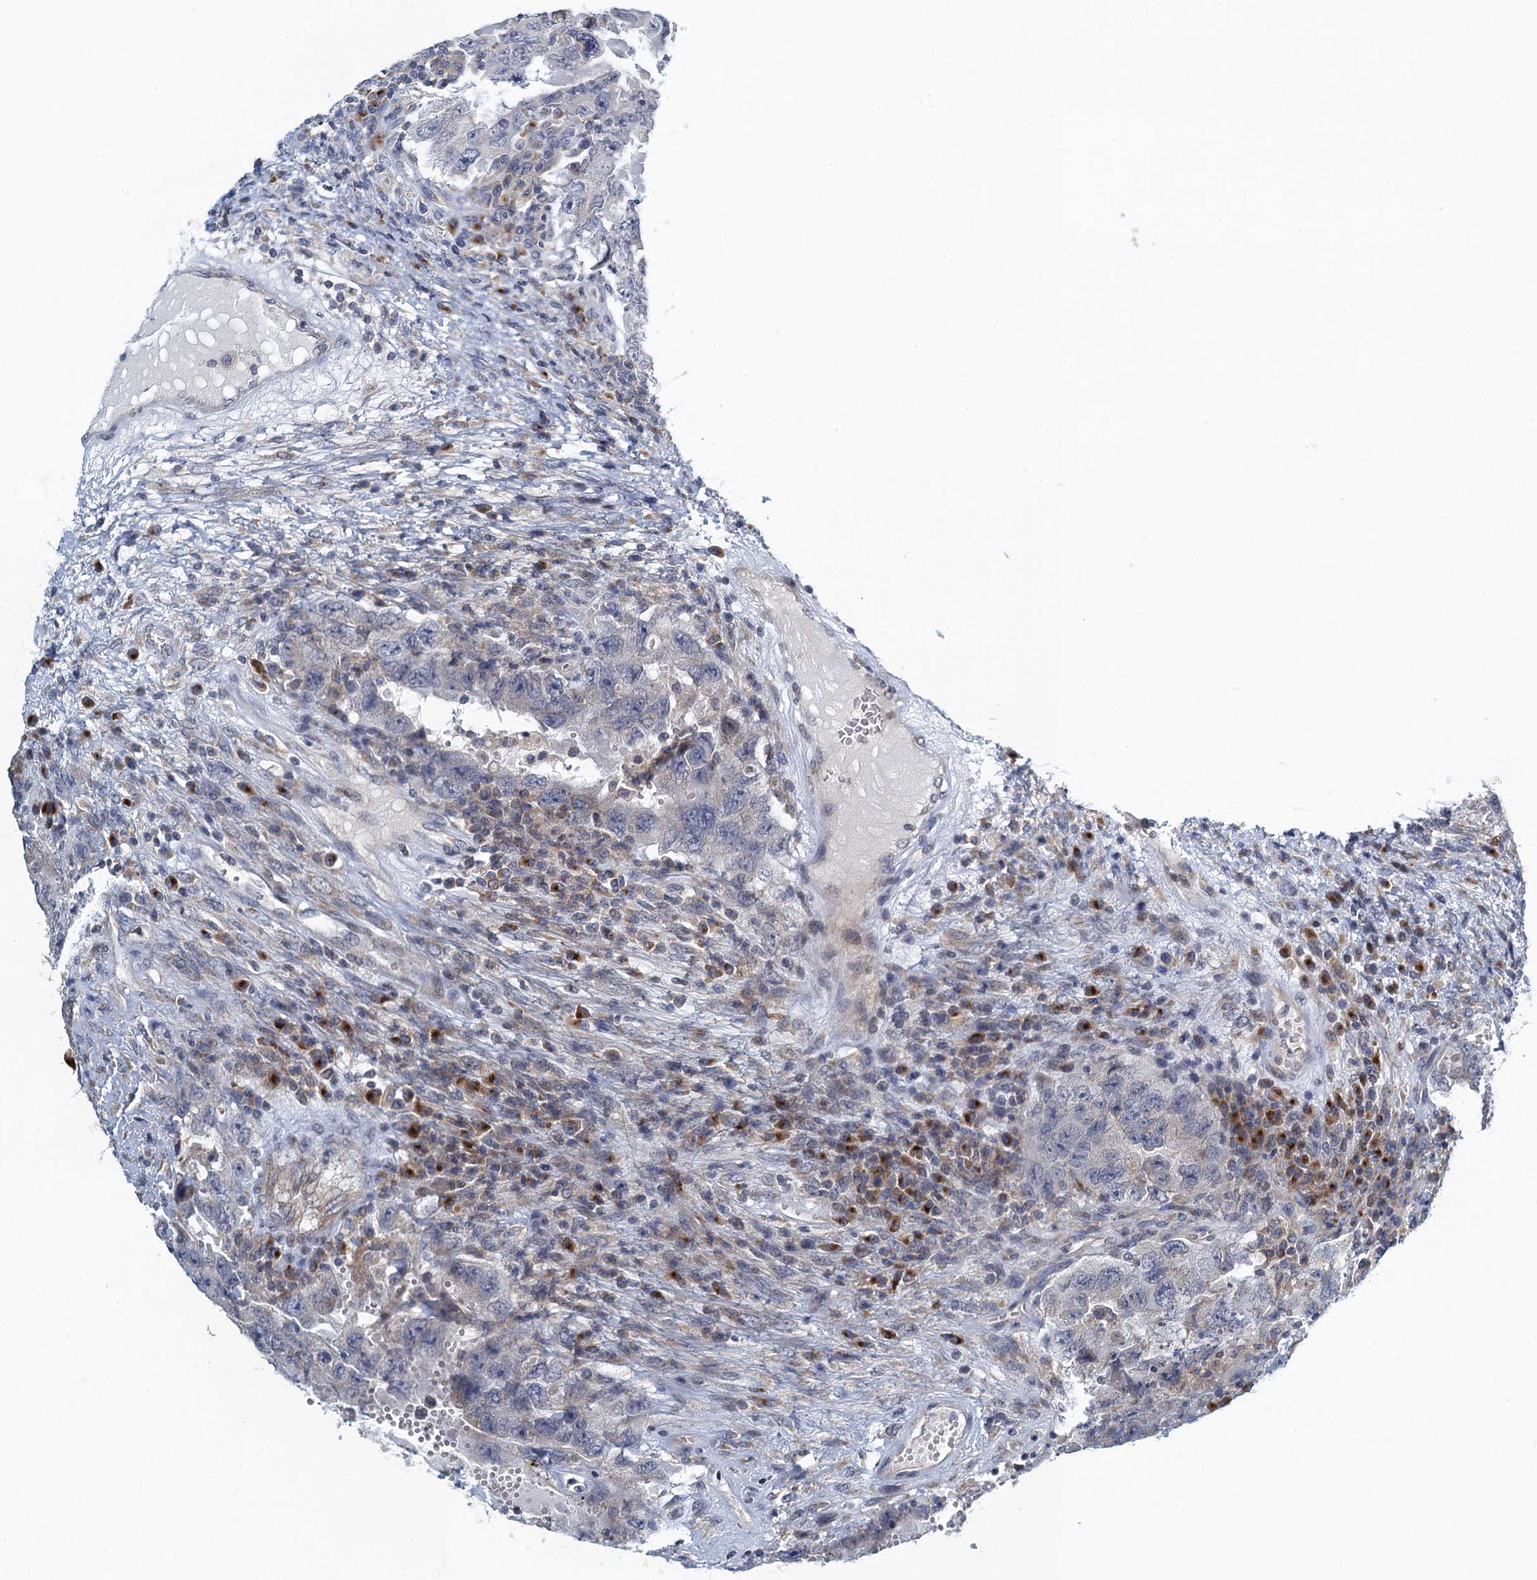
{"staining": {"intensity": "negative", "quantity": "none", "location": "none"}, "tissue": "testis cancer", "cell_type": "Tumor cells", "image_type": "cancer", "snomed": [{"axis": "morphology", "description": "Carcinoma, Embryonal, NOS"}, {"axis": "topography", "description": "Testis"}], "caption": "Immunohistochemical staining of human embryonal carcinoma (testis) displays no significant expression in tumor cells.", "gene": "ALG2", "patient": {"sex": "male", "age": 26}}